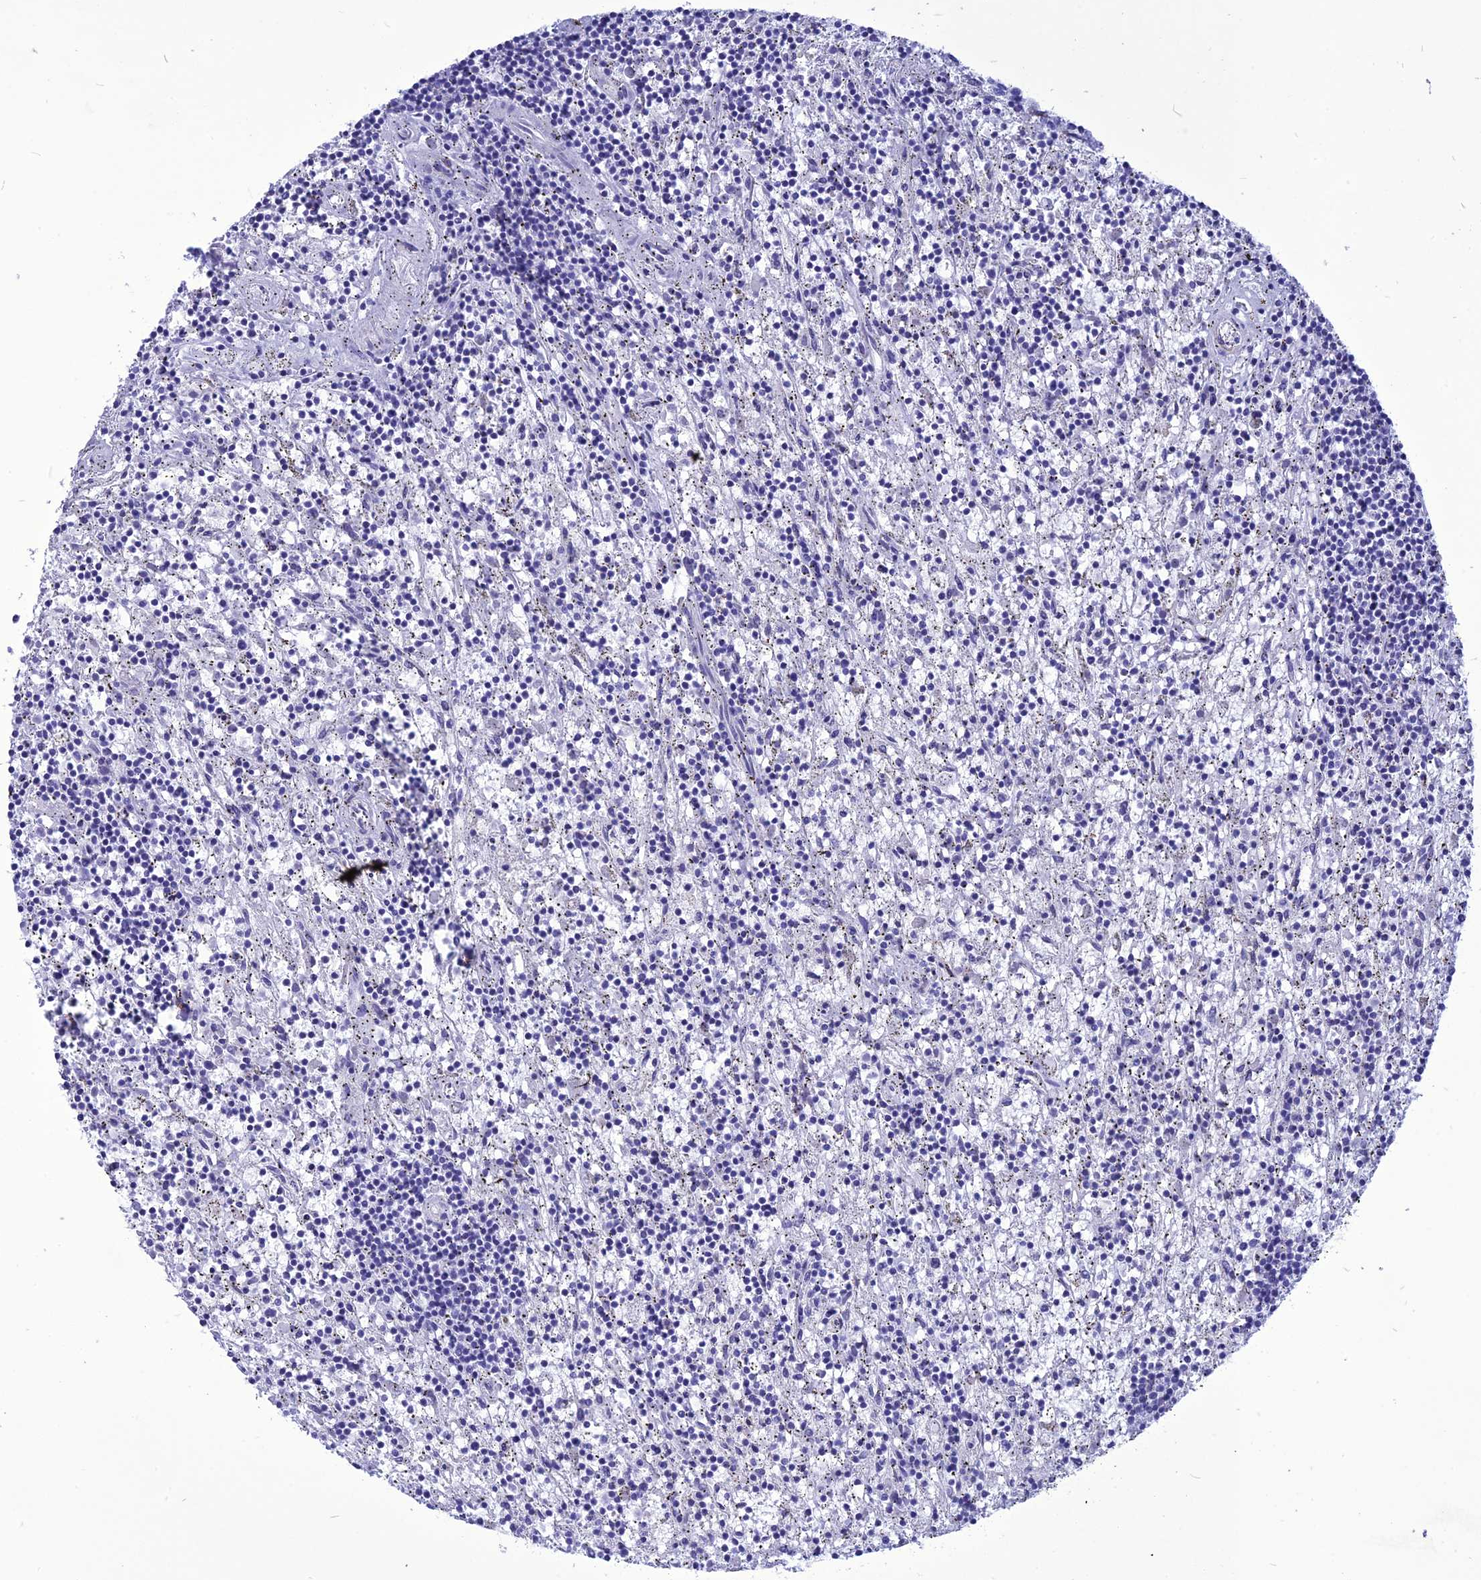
{"staining": {"intensity": "negative", "quantity": "none", "location": "none"}, "tissue": "lymphoma", "cell_type": "Tumor cells", "image_type": "cancer", "snomed": [{"axis": "morphology", "description": "Malignant lymphoma, non-Hodgkin's type, Low grade"}, {"axis": "topography", "description": "Spleen"}], "caption": "Immunohistochemistry (IHC) micrograph of neoplastic tissue: human low-grade malignant lymphoma, non-Hodgkin's type stained with DAB displays no significant protein positivity in tumor cells. (DAB immunohistochemistry, high magnification).", "gene": "NKD1", "patient": {"sex": "male", "age": 76}}